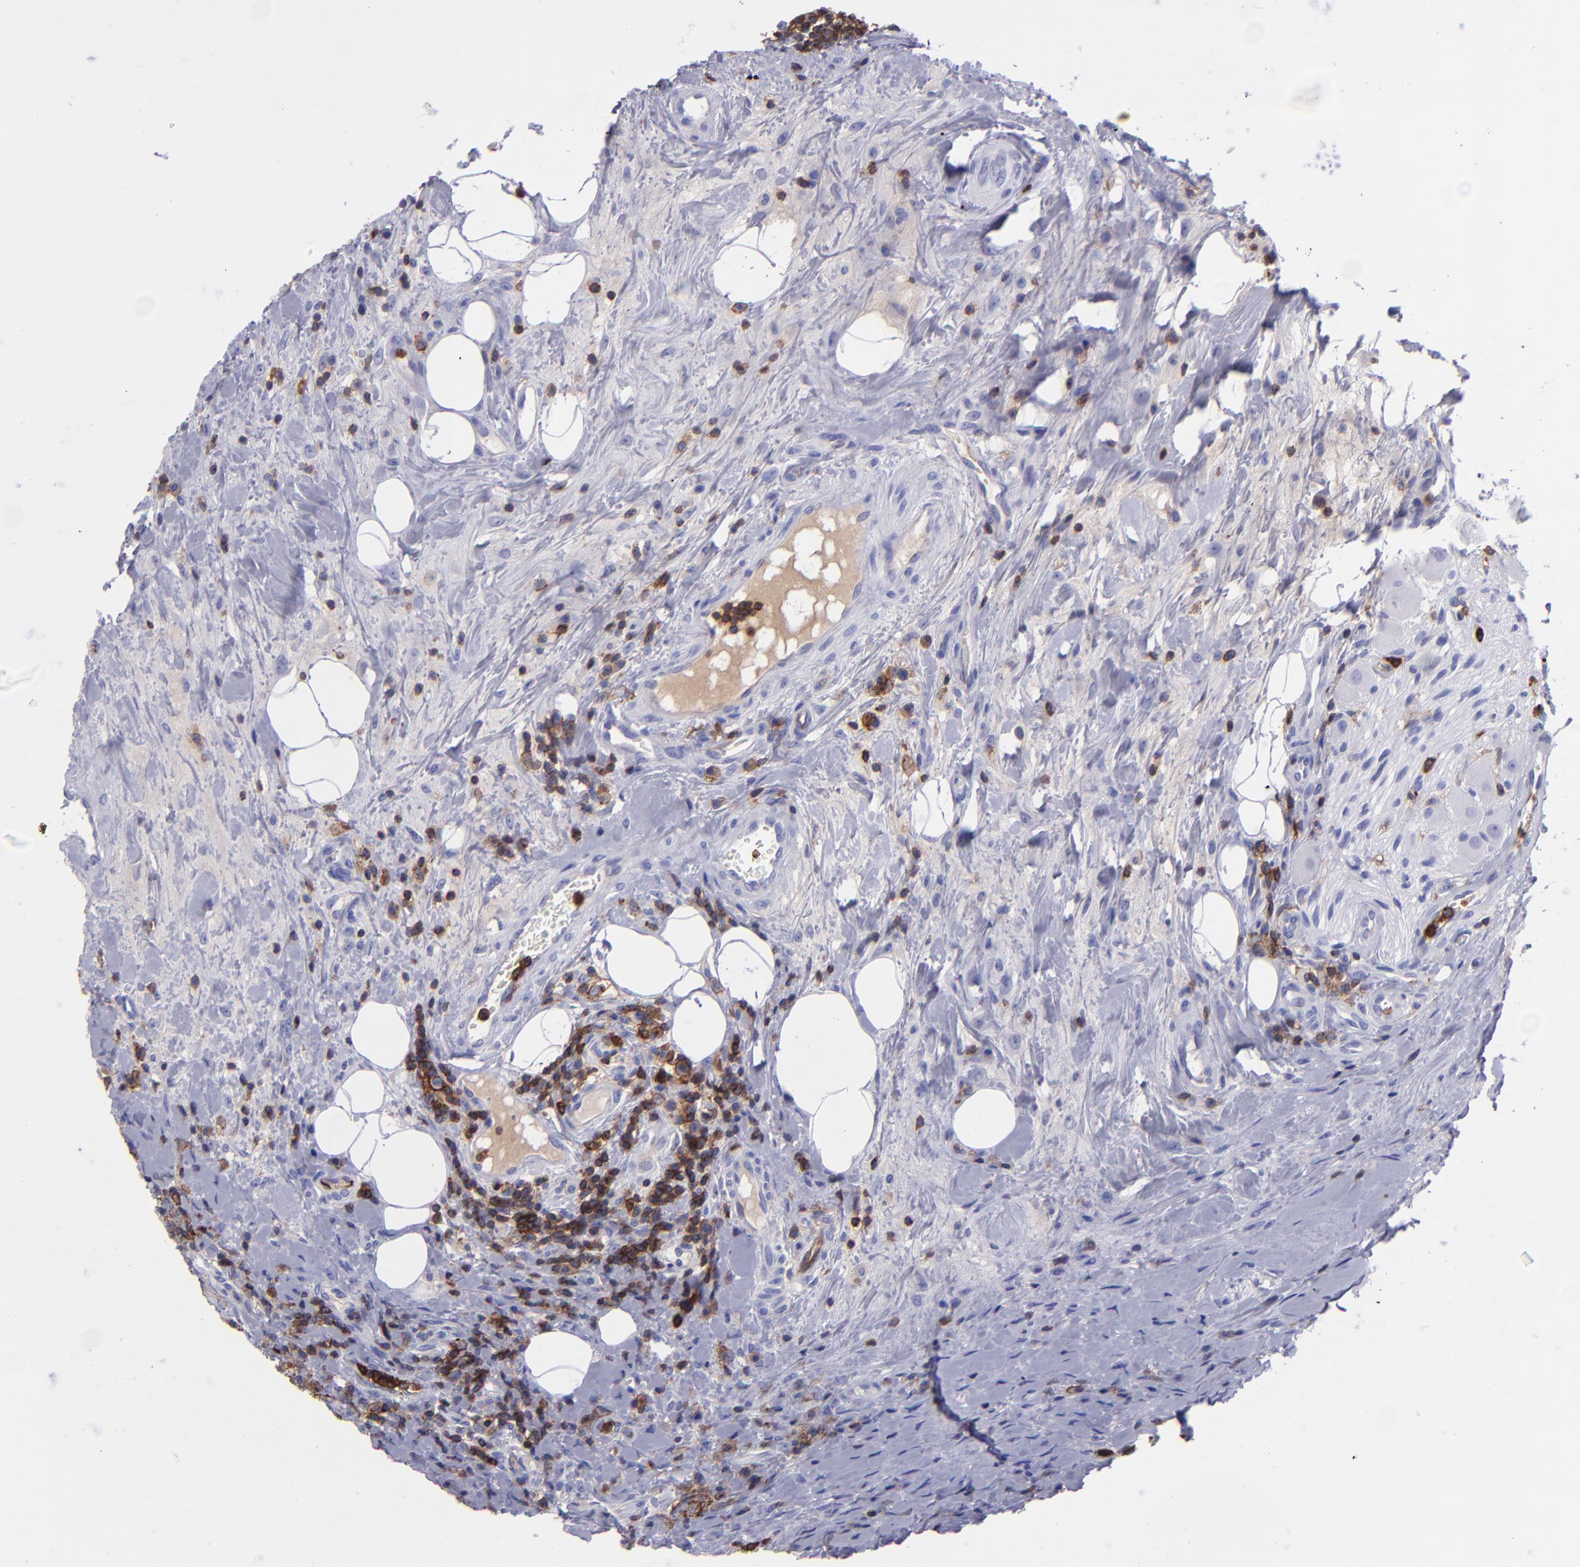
{"staining": {"intensity": "negative", "quantity": "none", "location": "none"}, "tissue": "colorectal cancer", "cell_type": "Tumor cells", "image_type": "cancer", "snomed": [{"axis": "morphology", "description": "Adenocarcinoma, NOS"}, {"axis": "topography", "description": "Colon"}], "caption": "Human colorectal adenocarcinoma stained for a protein using immunohistochemistry demonstrates no staining in tumor cells.", "gene": "ICAM3", "patient": {"sex": "male", "age": 54}}